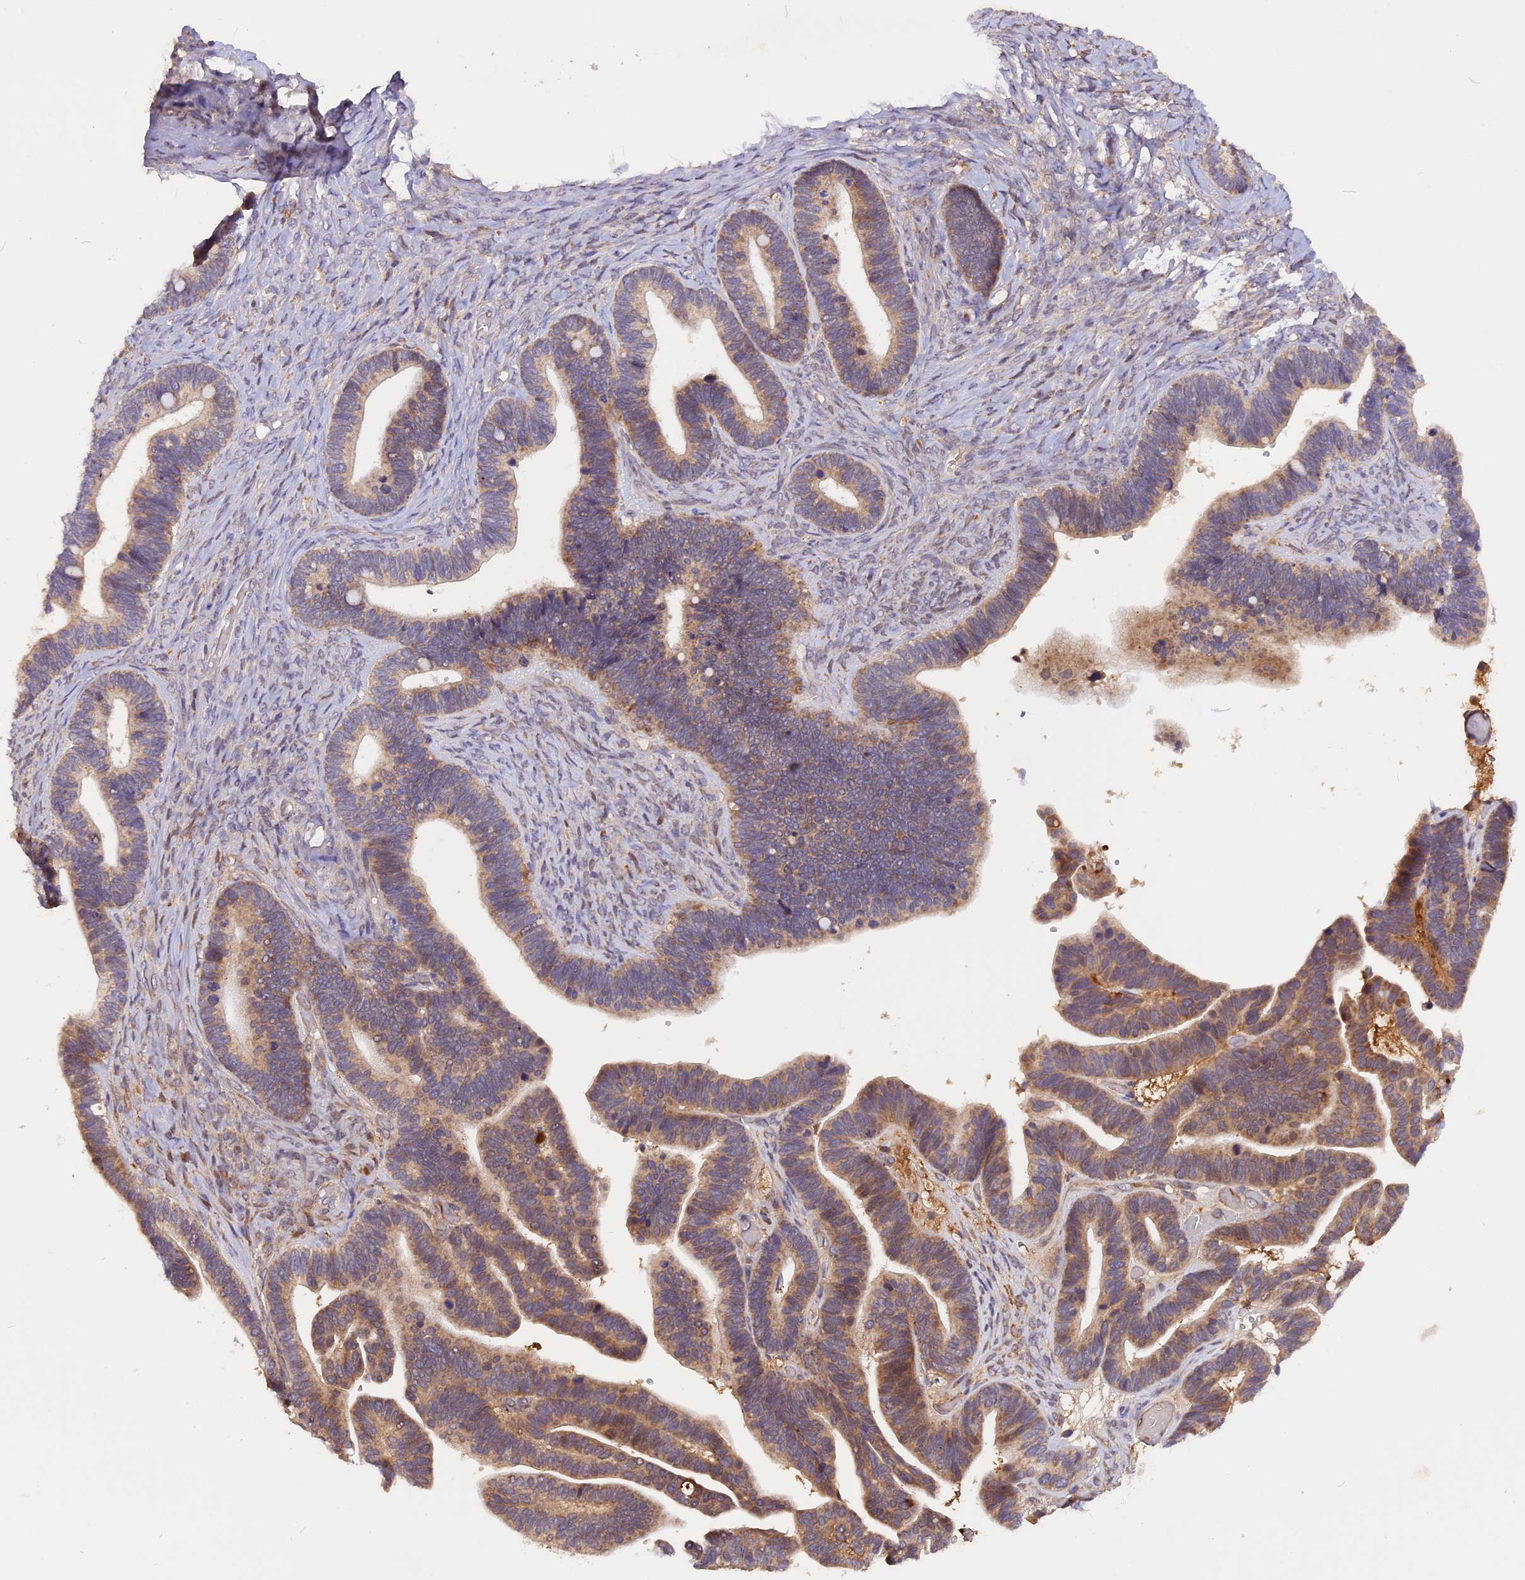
{"staining": {"intensity": "moderate", "quantity": ">75%", "location": "cytoplasmic/membranous"}, "tissue": "ovarian cancer", "cell_type": "Tumor cells", "image_type": "cancer", "snomed": [{"axis": "morphology", "description": "Cystadenocarcinoma, serous, NOS"}, {"axis": "topography", "description": "Ovary"}], "caption": "Moderate cytoplasmic/membranous expression for a protein is seen in about >75% of tumor cells of ovarian cancer using IHC.", "gene": "MARK4", "patient": {"sex": "female", "age": 56}}